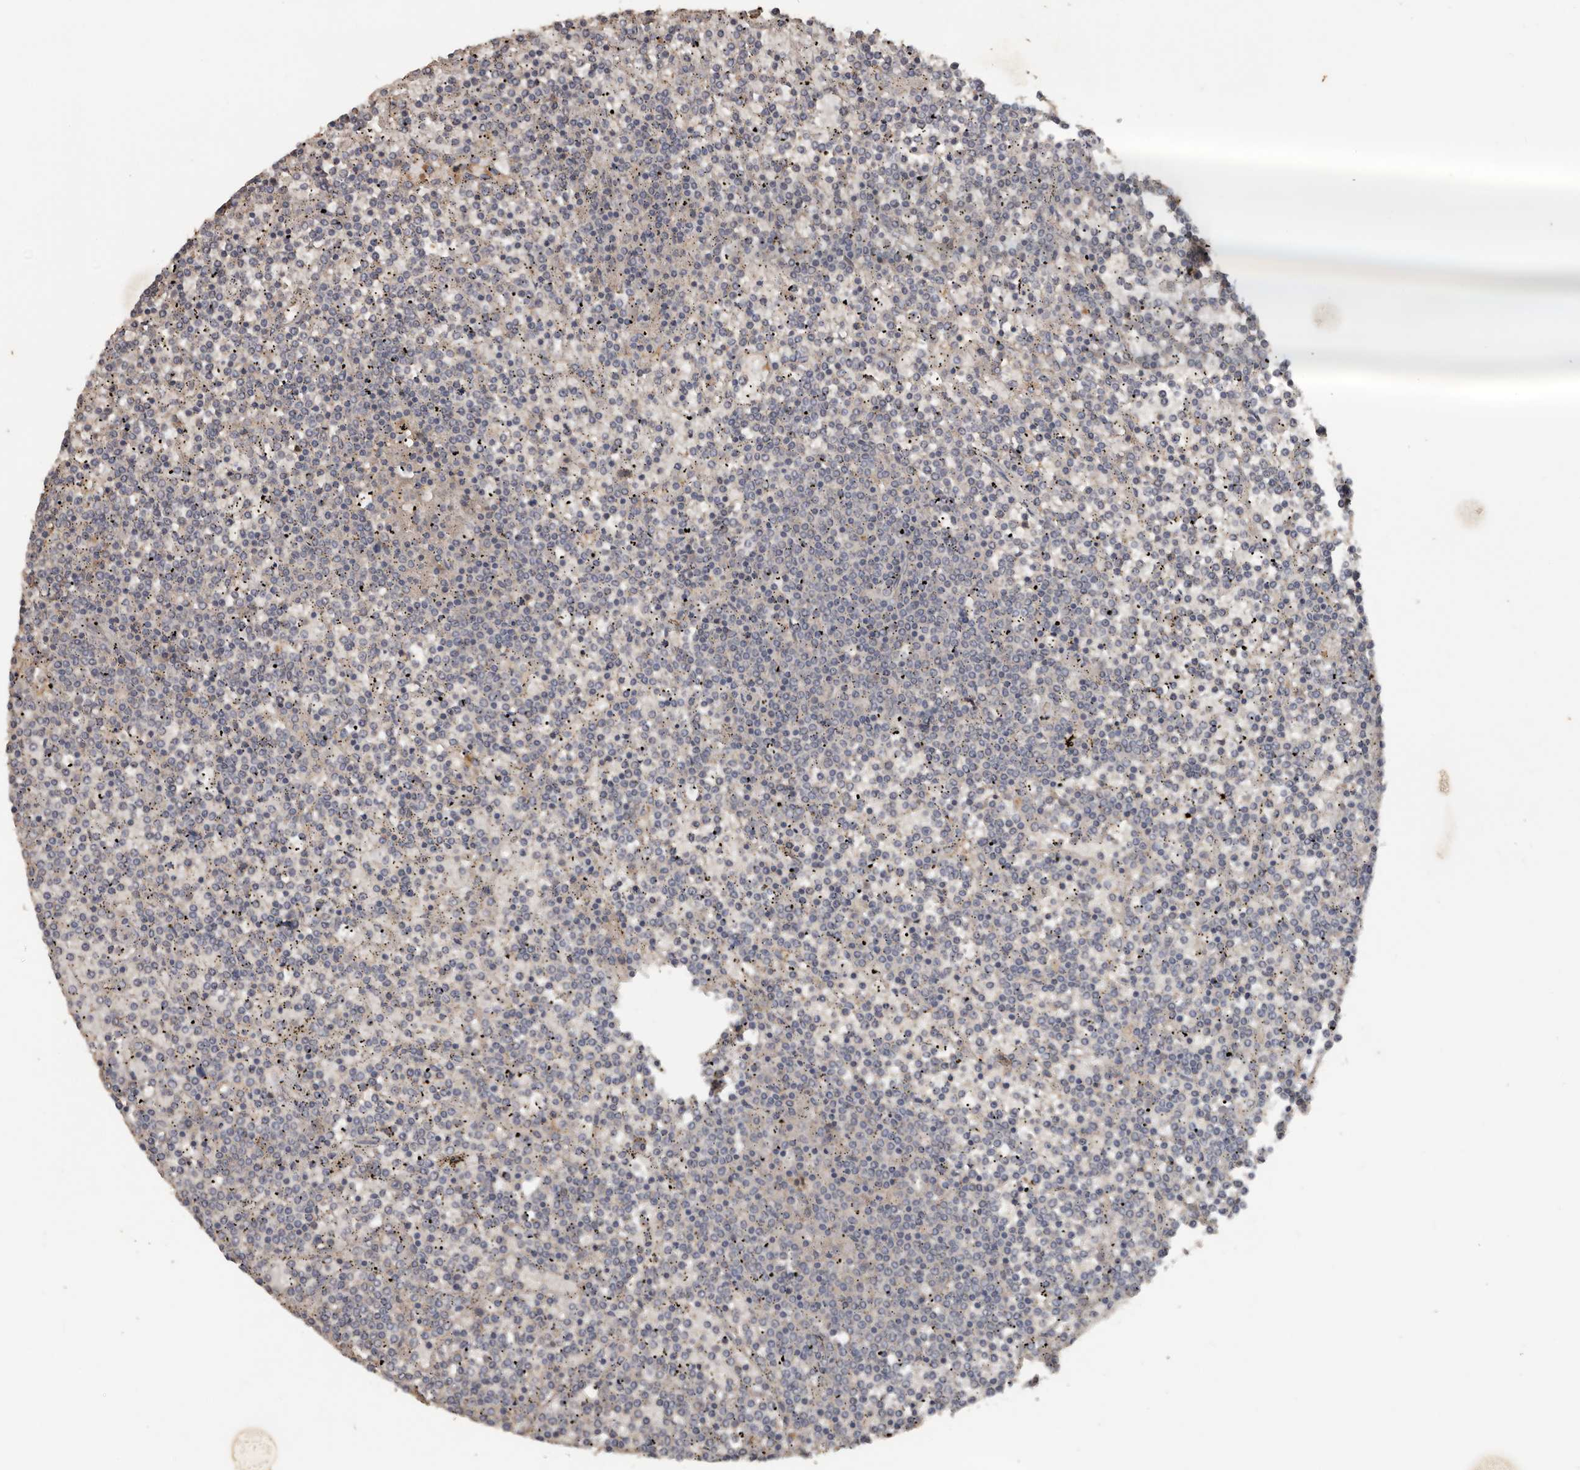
{"staining": {"intensity": "negative", "quantity": "none", "location": "none"}, "tissue": "lymphoma", "cell_type": "Tumor cells", "image_type": "cancer", "snomed": [{"axis": "morphology", "description": "Malignant lymphoma, non-Hodgkin's type, Low grade"}, {"axis": "topography", "description": "Spleen"}], "caption": "There is no significant positivity in tumor cells of lymphoma.", "gene": "HYAL4", "patient": {"sex": "female", "age": 19}}